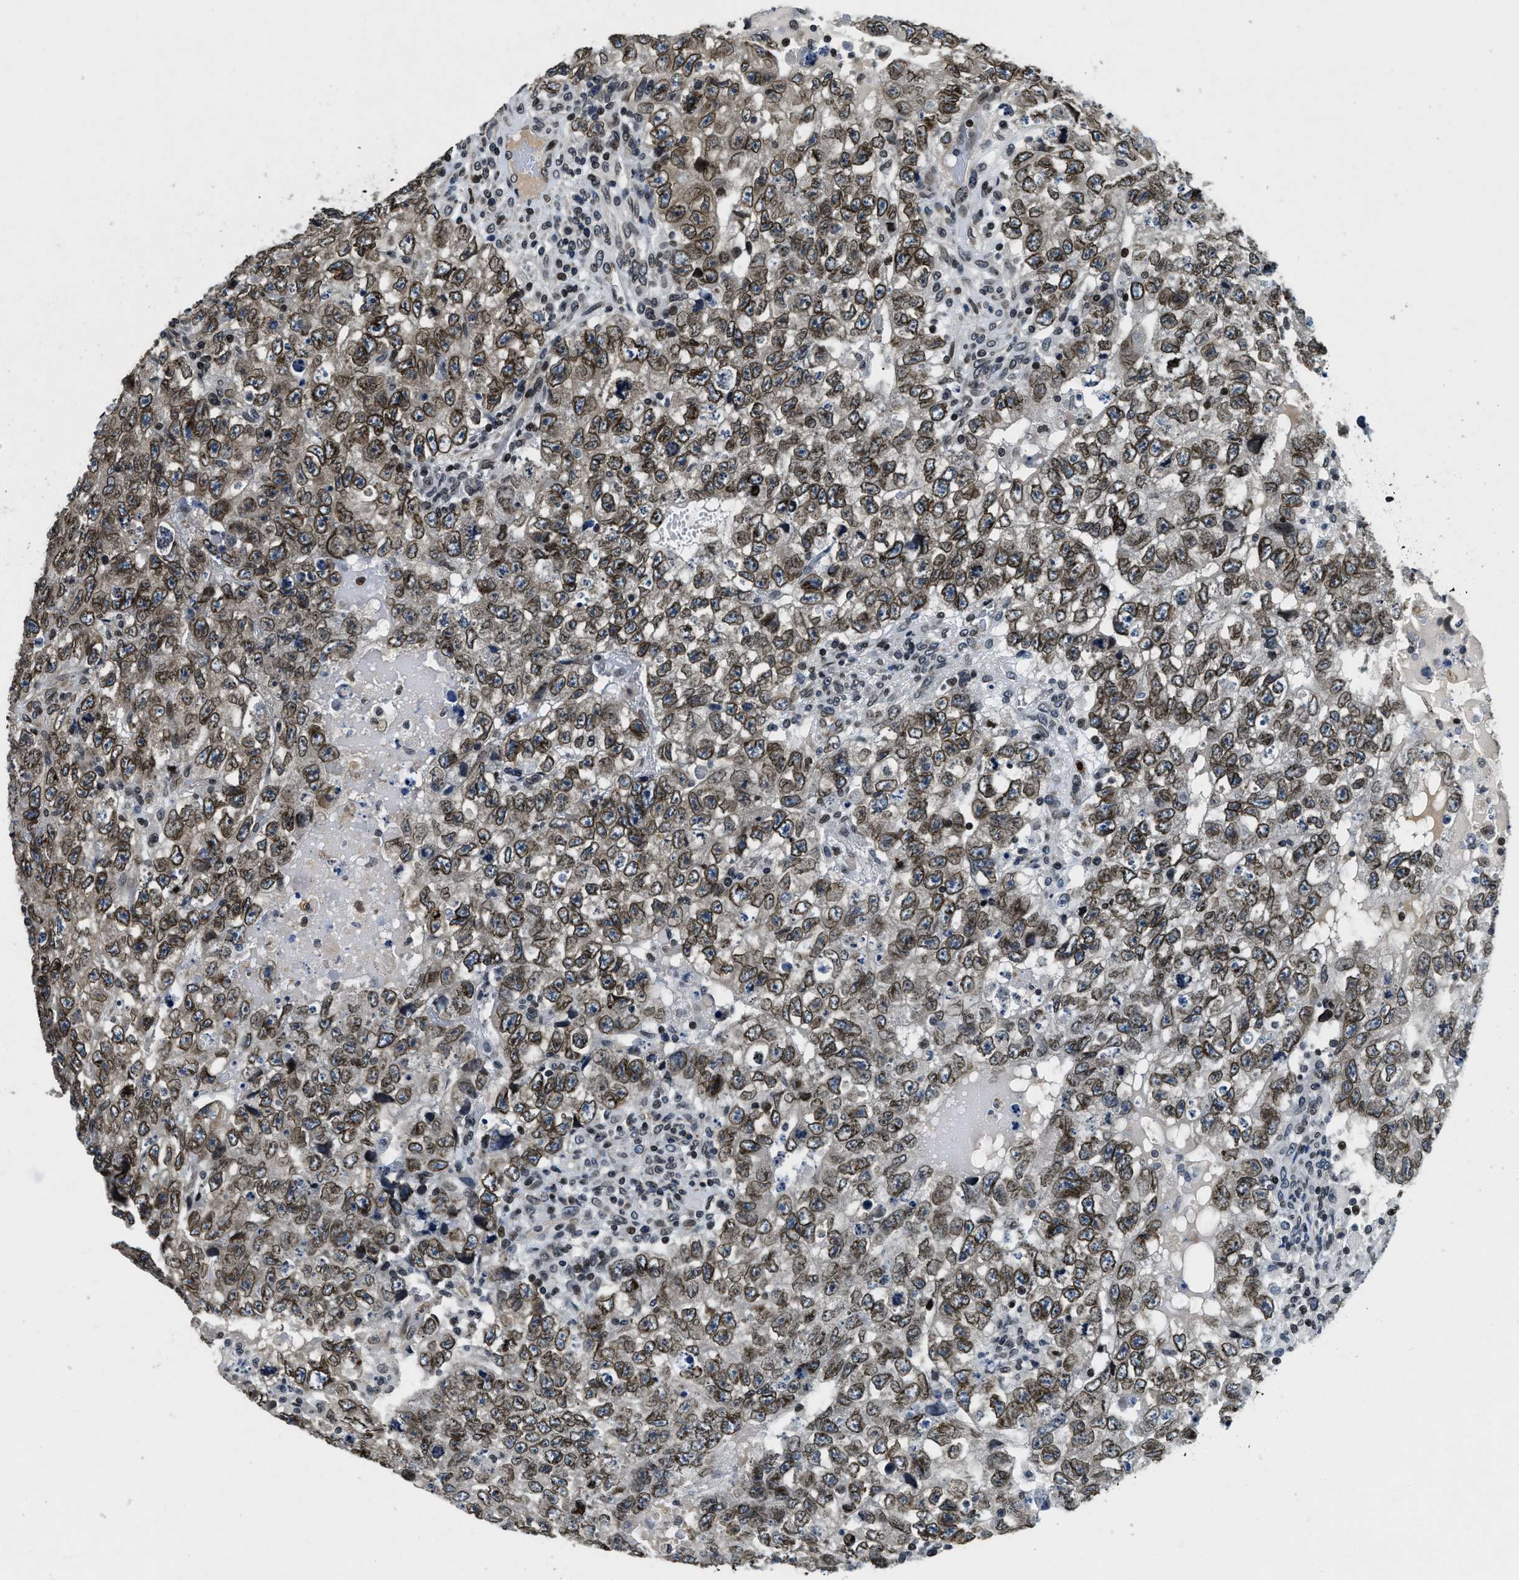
{"staining": {"intensity": "moderate", "quantity": ">75%", "location": "nuclear"}, "tissue": "testis cancer", "cell_type": "Tumor cells", "image_type": "cancer", "snomed": [{"axis": "morphology", "description": "Carcinoma, Embryonal, NOS"}, {"axis": "topography", "description": "Testis"}], "caption": "Protein staining demonstrates moderate nuclear expression in approximately >75% of tumor cells in embryonal carcinoma (testis). The staining was performed using DAB, with brown indicating positive protein expression. Nuclei are stained blue with hematoxylin.", "gene": "ZC3HC1", "patient": {"sex": "male", "age": 36}}